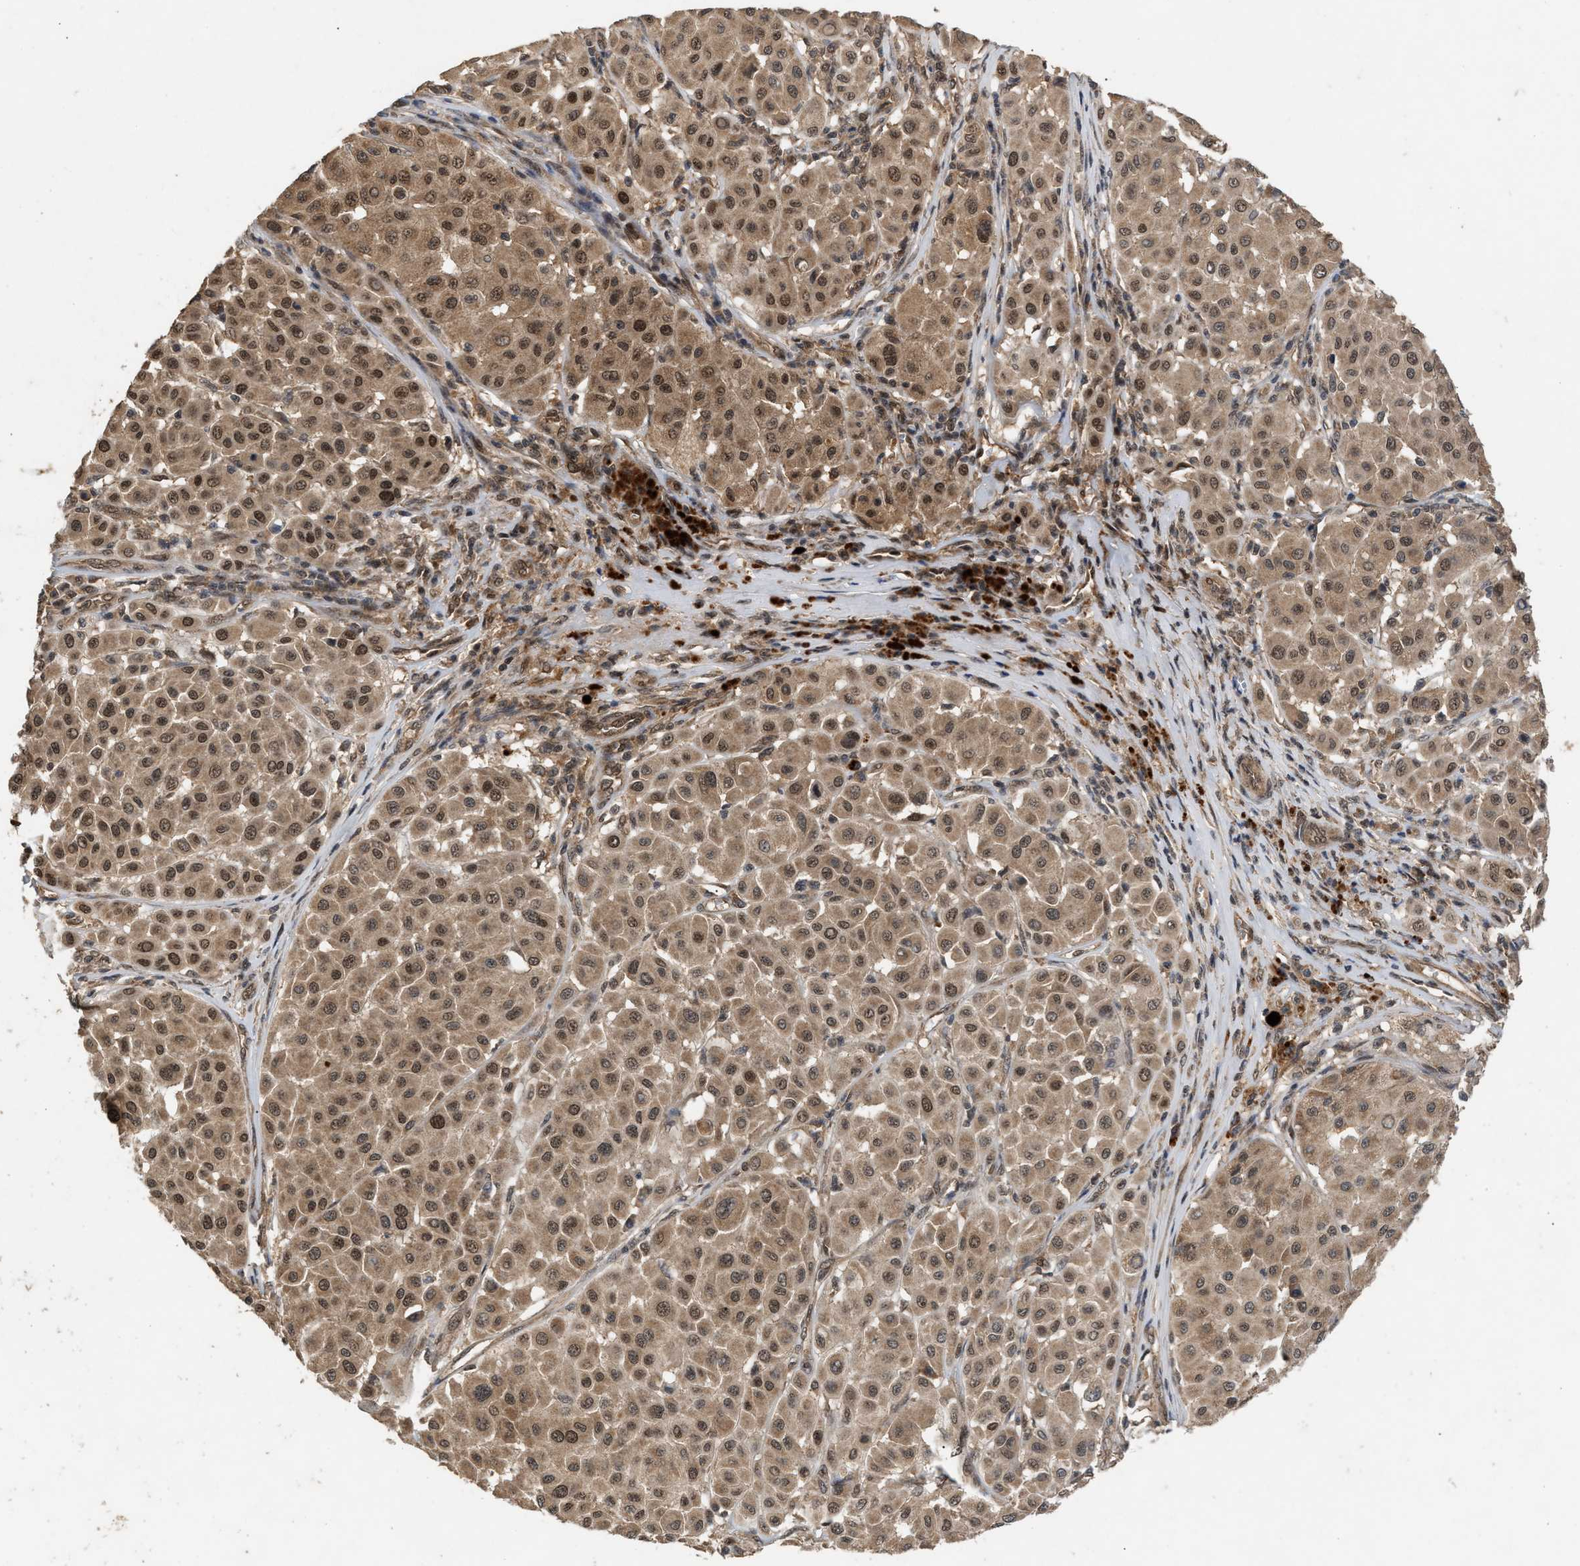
{"staining": {"intensity": "moderate", "quantity": ">75%", "location": "cytoplasmic/membranous,nuclear"}, "tissue": "melanoma", "cell_type": "Tumor cells", "image_type": "cancer", "snomed": [{"axis": "morphology", "description": "Malignant melanoma, Metastatic site"}, {"axis": "topography", "description": "Soft tissue"}], "caption": "Human malignant melanoma (metastatic site) stained with a brown dye reveals moderate cytoplasmic/membranous and nuclear positive staining in about >75% of tumor cells.", "gene": "RUSC2", "patient": {"sex": "male", "age": 41}}